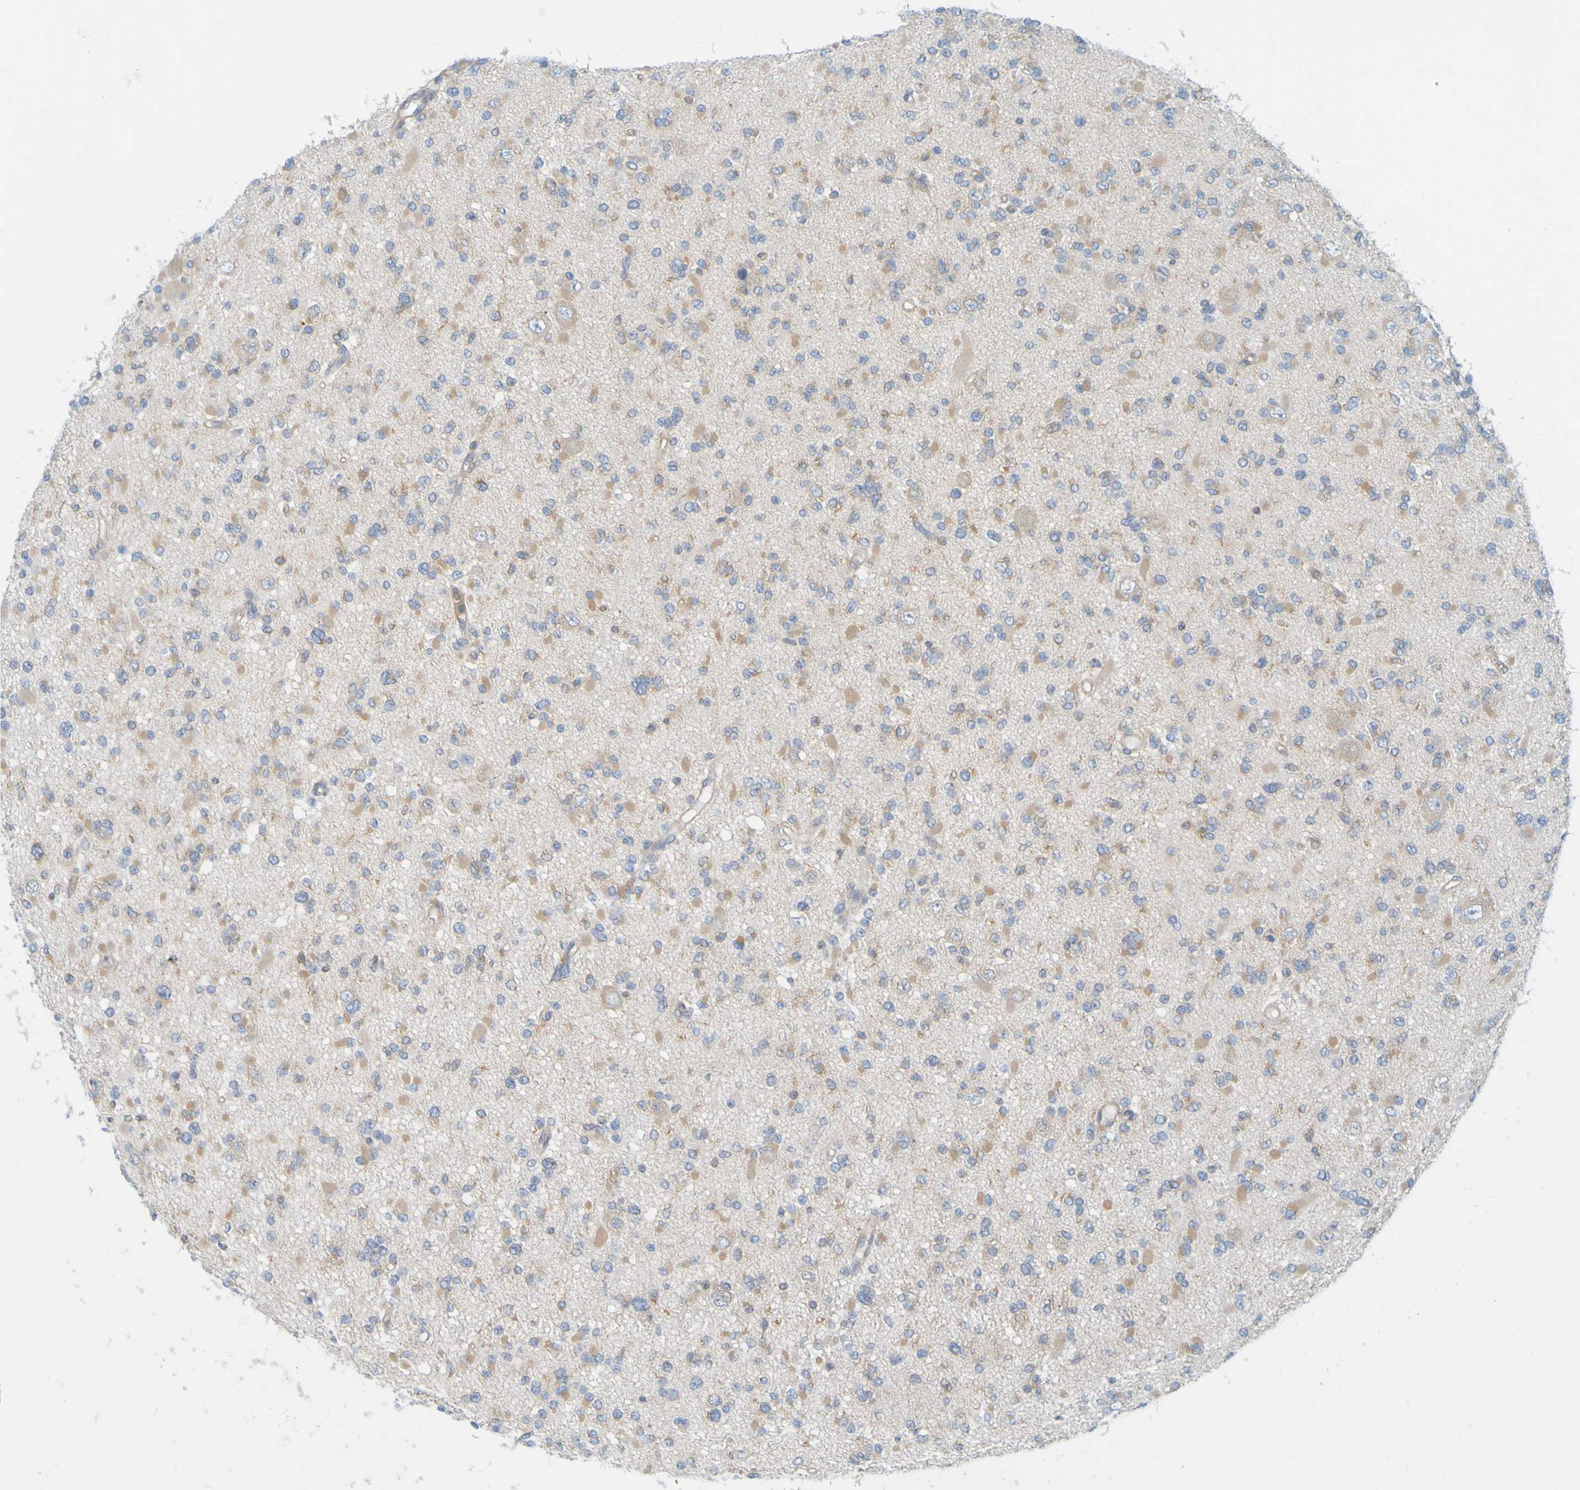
{"staining": {"intensity": "weak", "quantity": ">75%", "location": "cytoplasmic/membranous"}, "tissue": "glioma", "cell_type": "Tumor cells", "image_type": "cancer", "snomed": [{"axis": "morphology", "description": "Glioma, malignant, Low grade"}, {"axis": "topography", "description": "Brain"}], "caption": "Immunohistochemistry (IHC) (DAB) staining of human low-grade glioma (malignant) exhibits weak cytoplasmic/membranous protein positivity in about >75% of tumor cells.", "gene": "APPL1", "patient": {"sex": "female", "age": 22}}